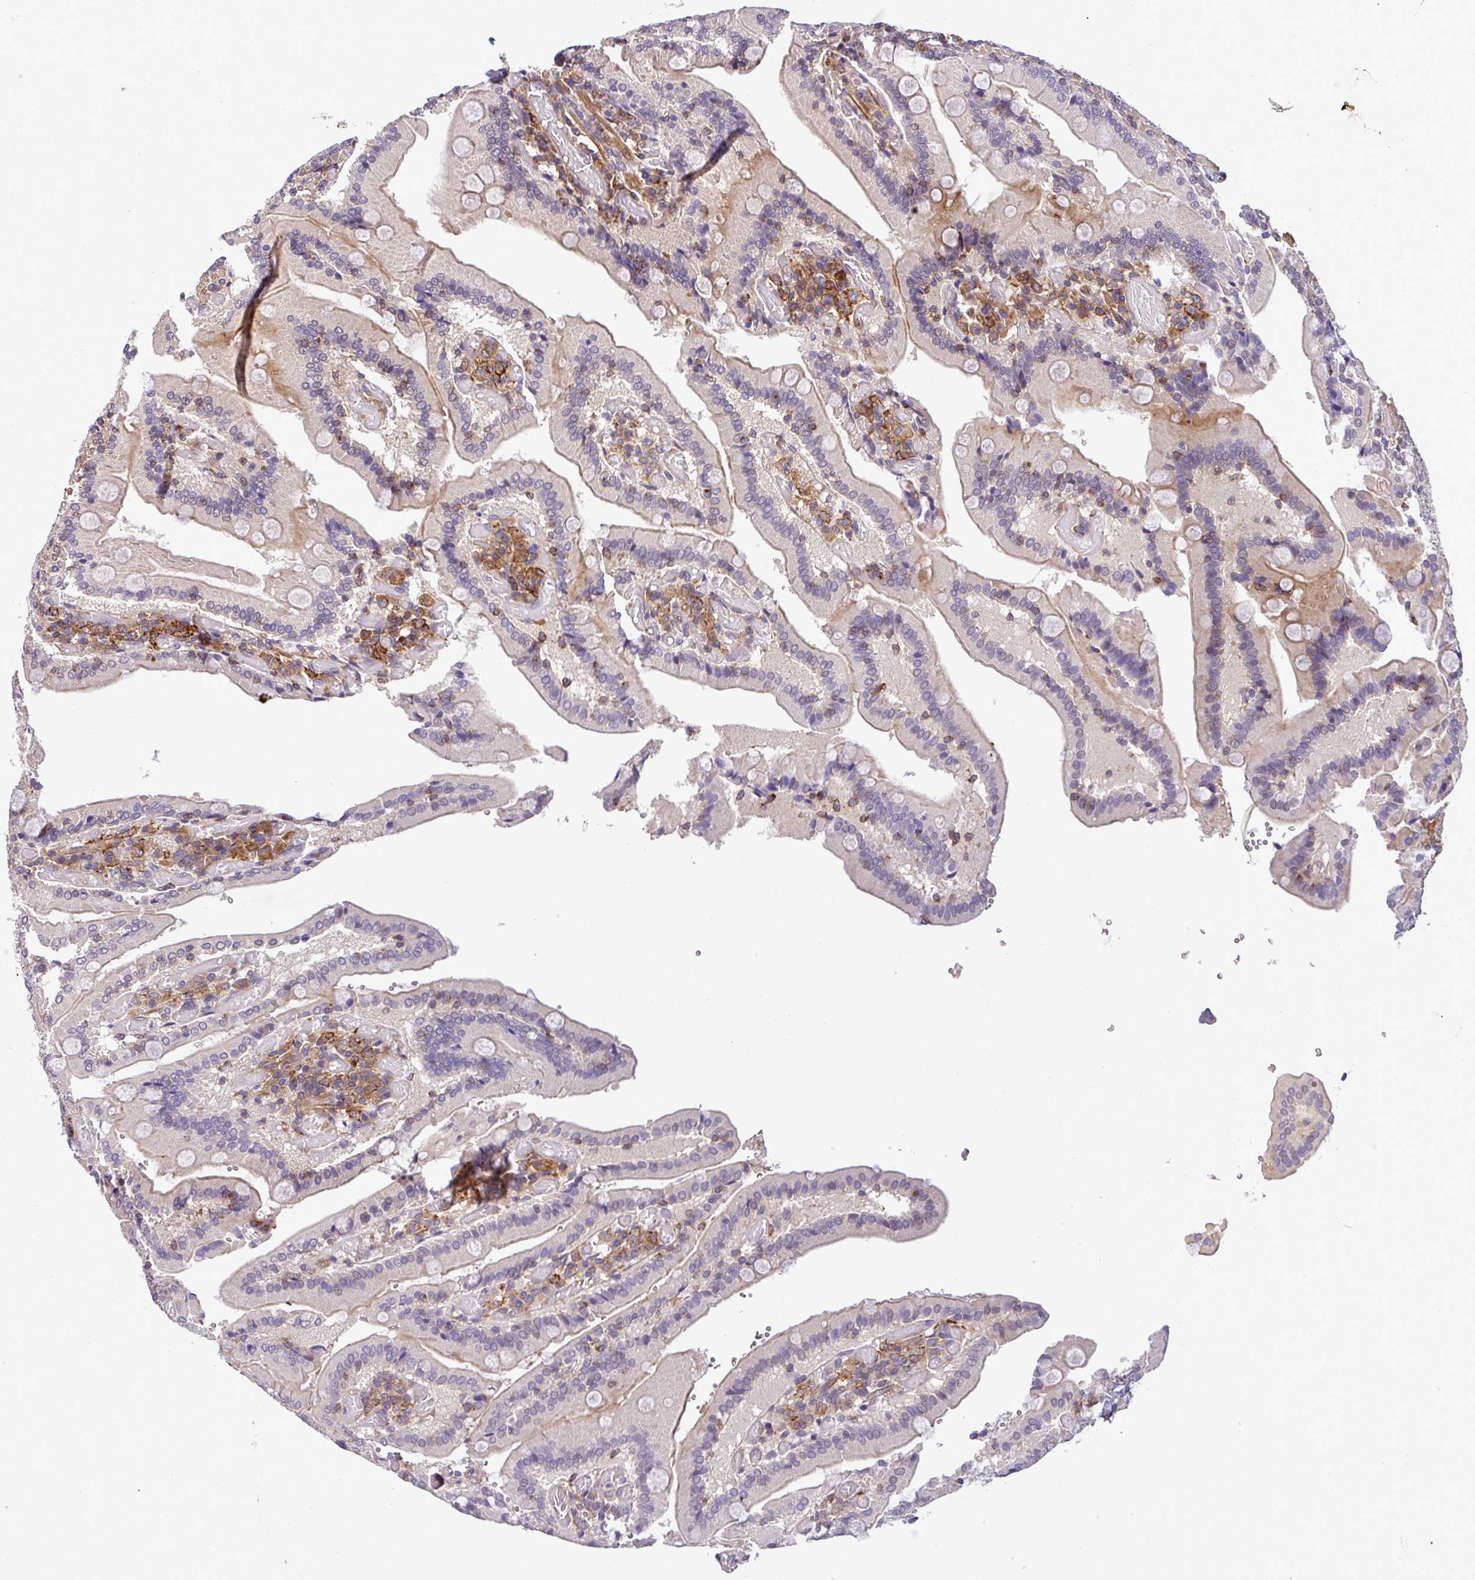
{"staining": {"intensity": "moderate", "quantity": "25%-75%", "location": "cytoplasmic/membranous"}, "tissue": "duodenum", "cell_type": "Glandular cells", "image_type": "normal", "snomed": [{"axis": "morphology", "description": "Normal tissue, NOS"}, {"axis": "topography", "description": "Duodenum"}], "caption": "An image of human duodenum stained for a protein demonstrates moderate cytoplasmic/membranous brown staining in glandular cells.", "gene": "CASS4", "patient": {"sex": "female", "age": 62}}